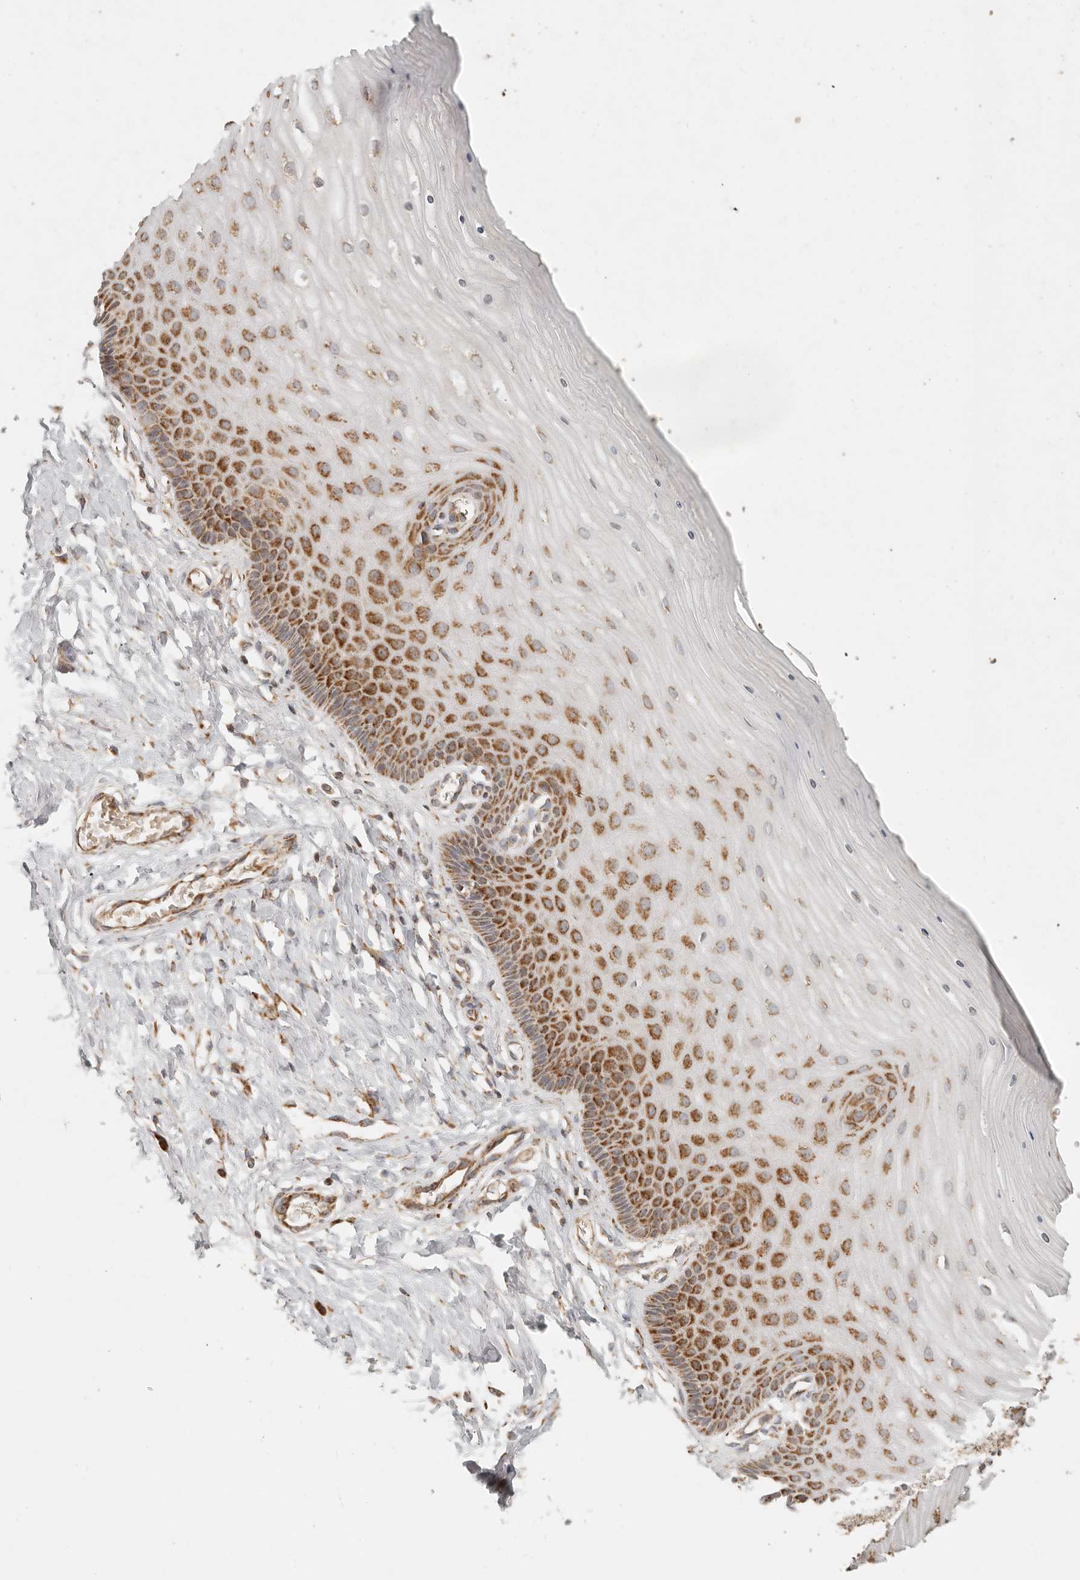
{"staining": {"intensity": "moderate", "quantity": ">75%", "location": "cytoplasmic/membranous"}, "tissue": "cervix", "cell_type": "Glandular cells", "image_type": "normal", "snomed": [{"axis": "morphology", "description": "Normal tissue, NOS"}, {"axis": "topography", "description": "Cervix"}], "caption": "A brown stain labels moderate cytoplasmic/membranous expression of a protein in glandular cells of benign human cervix. Nuclei are stained in blue.", "gene": "MRPL55", "patient": {"sex": "female", "age": 55}}